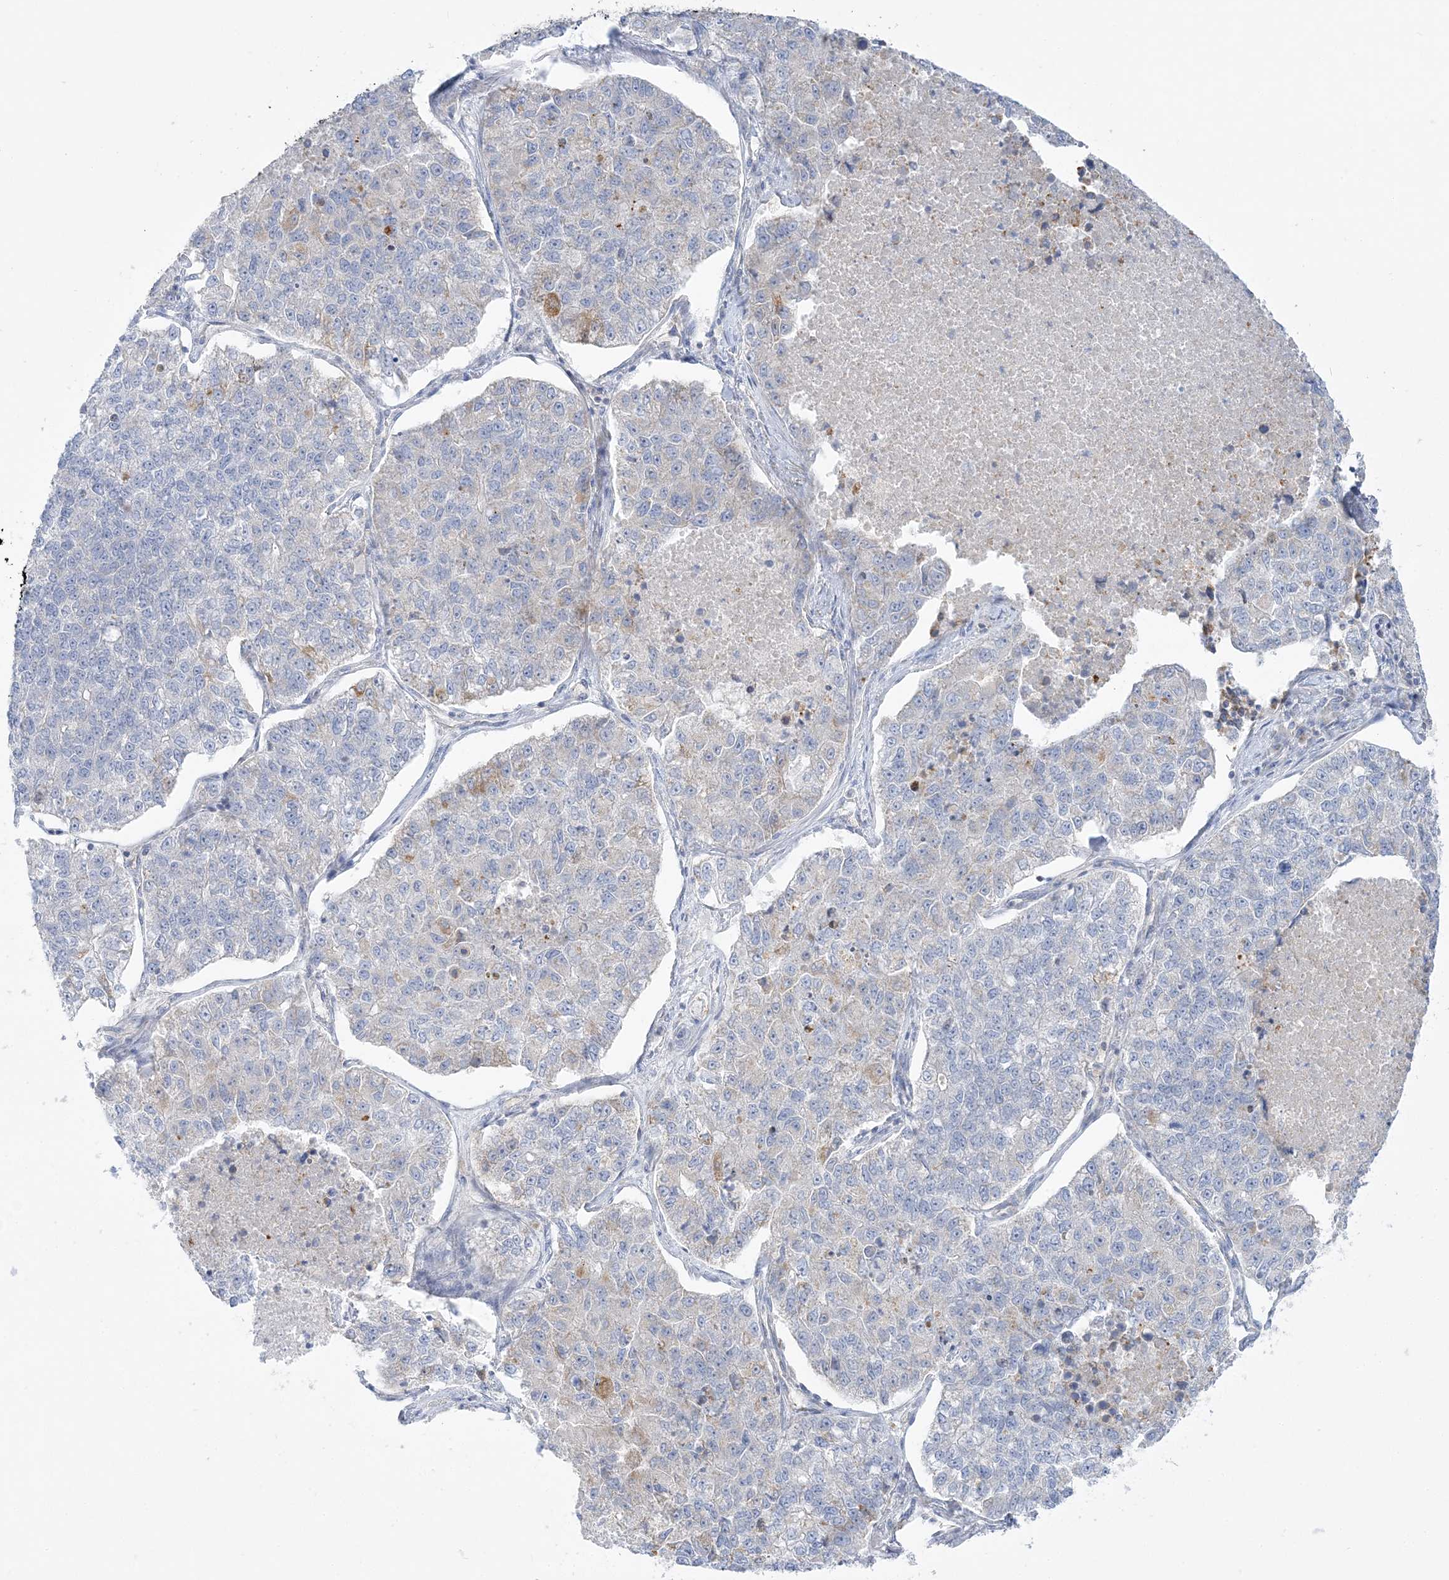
{"staining": {"intensity": "negative", "quantity": "none", "location": "none"}, "tissue": "lung cancer", "cell_type": "Tumor cells", "image_type": "cancer", "snomed": [{"axis": "morphology", "description": "Adenocarcinoma, NOS"}, {"axis": "topography", "description": "Lung"}], "caption": "A micrograph of human lung adenocarcinoma is negative for staining in tumor cells. (DAB (3,3'-diaminobenzidine) IHC, high magnification).", "gene": "TBC1D14", "patient": {"sex": "male", "age": 49}}